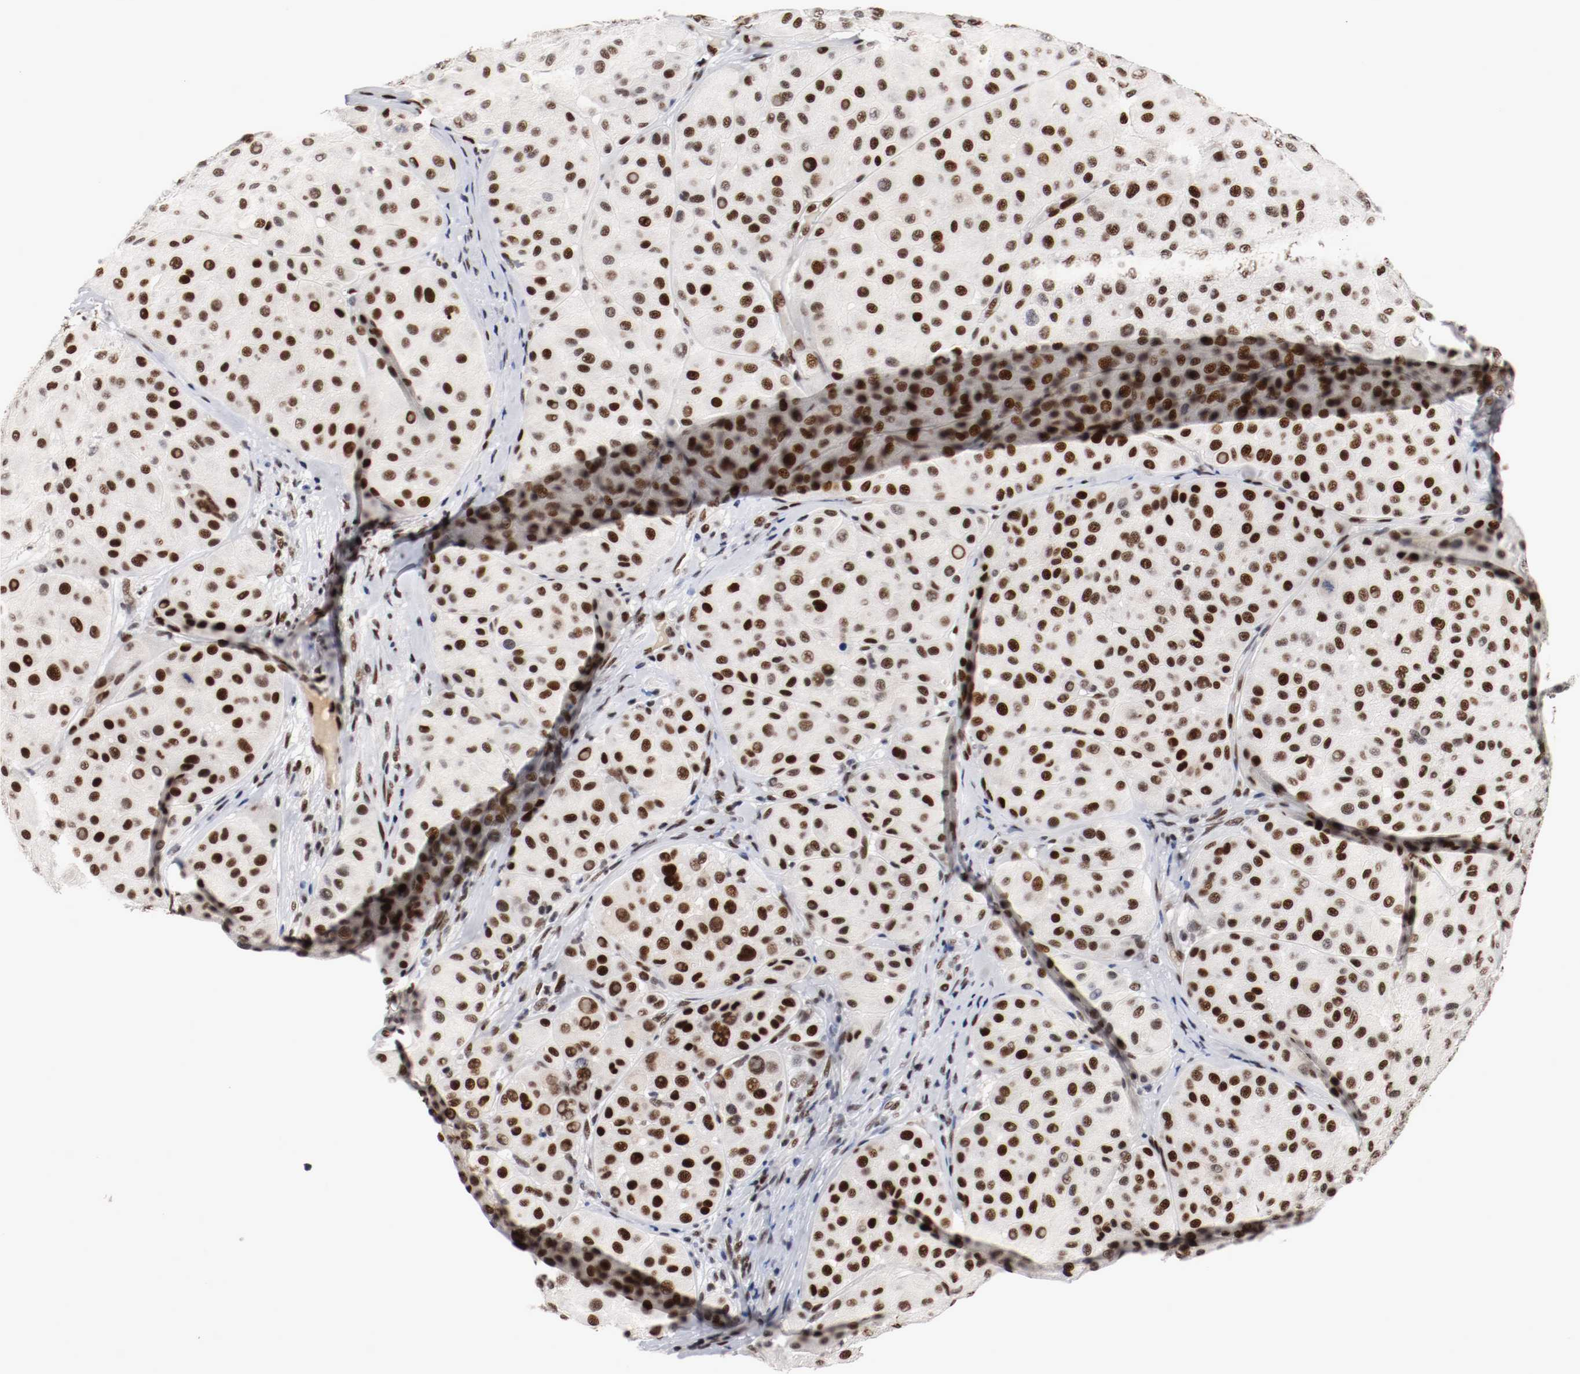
{"staining": {"intensity": "strong", "quantity": ">75%", "location": "nuclear"}, "tissue": "melanoma", "cell_type": "Tumor cells", "image_type": "cancer", "snomed": [{"axis": "morphology", "description": "Normal tissue, NOS"}, {"axis": "morphology", "description": "Malignant melanoma, Metastatic site"}, {"axis": "topography", "description": "Skin"}], "caption": "This micrograph displays IHC staining of melanoma, with high strong nuclear staining in approximately >75% of tumor cells.", "gene": "MEF2D", "patient": {"sex": "male", "age": 41}}